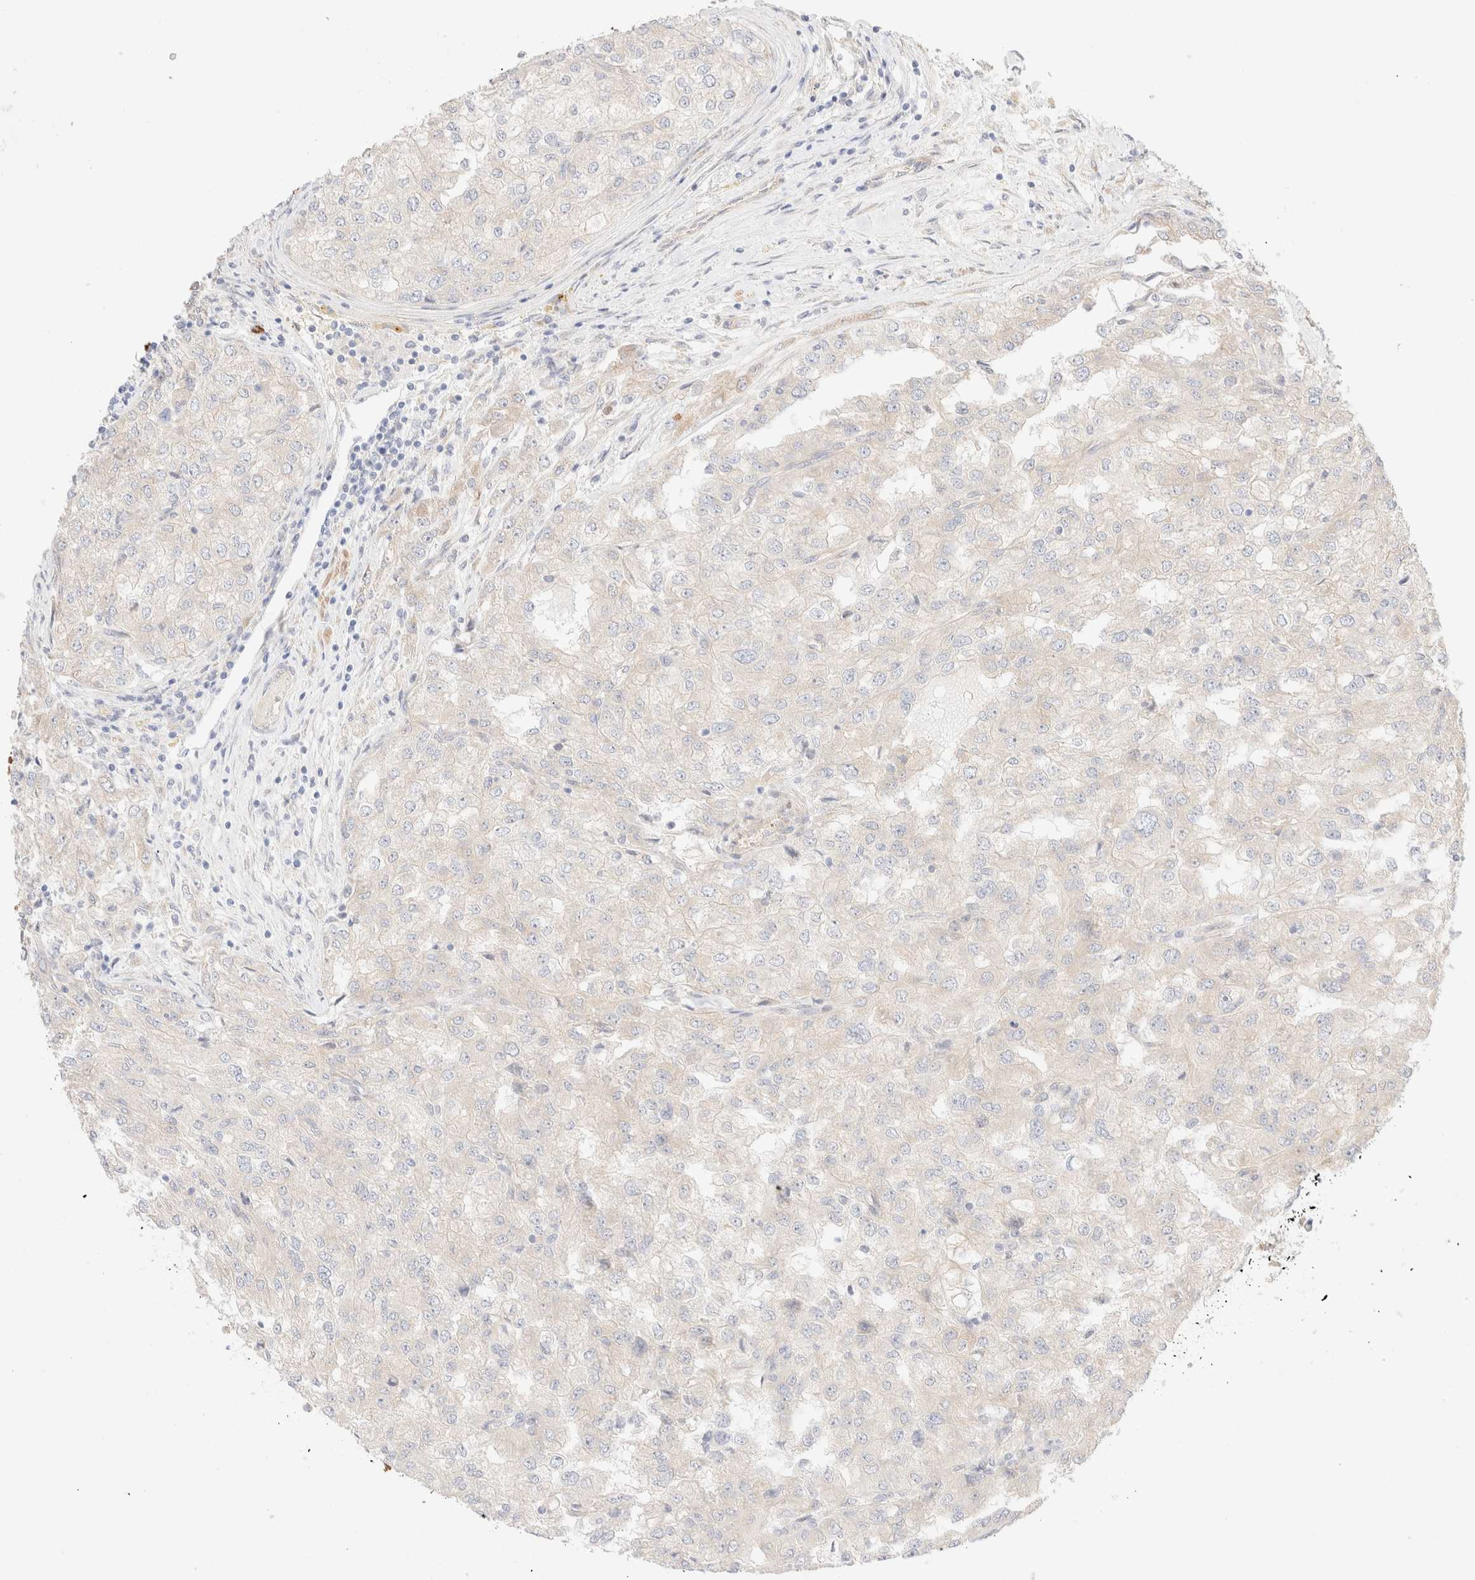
{"staining": {"intensity": "negative", "quantity": "none", "location": "none"}, "tissue": "renal cancer", "cell_type": "Tumor cells", "image_type": "cancer", "snomed": [{"axis": "morphology", "description": "Adenocarcinoma, NOS"}, {"axis": "topography", "description": "Kidney"}], "caption": "Protein analysis of renal cancer (adenocarcinoma) displays no significant expression in tumor cells.", "gene": "NIBAN2", "patient": {"sex": "female", "age": 54}}